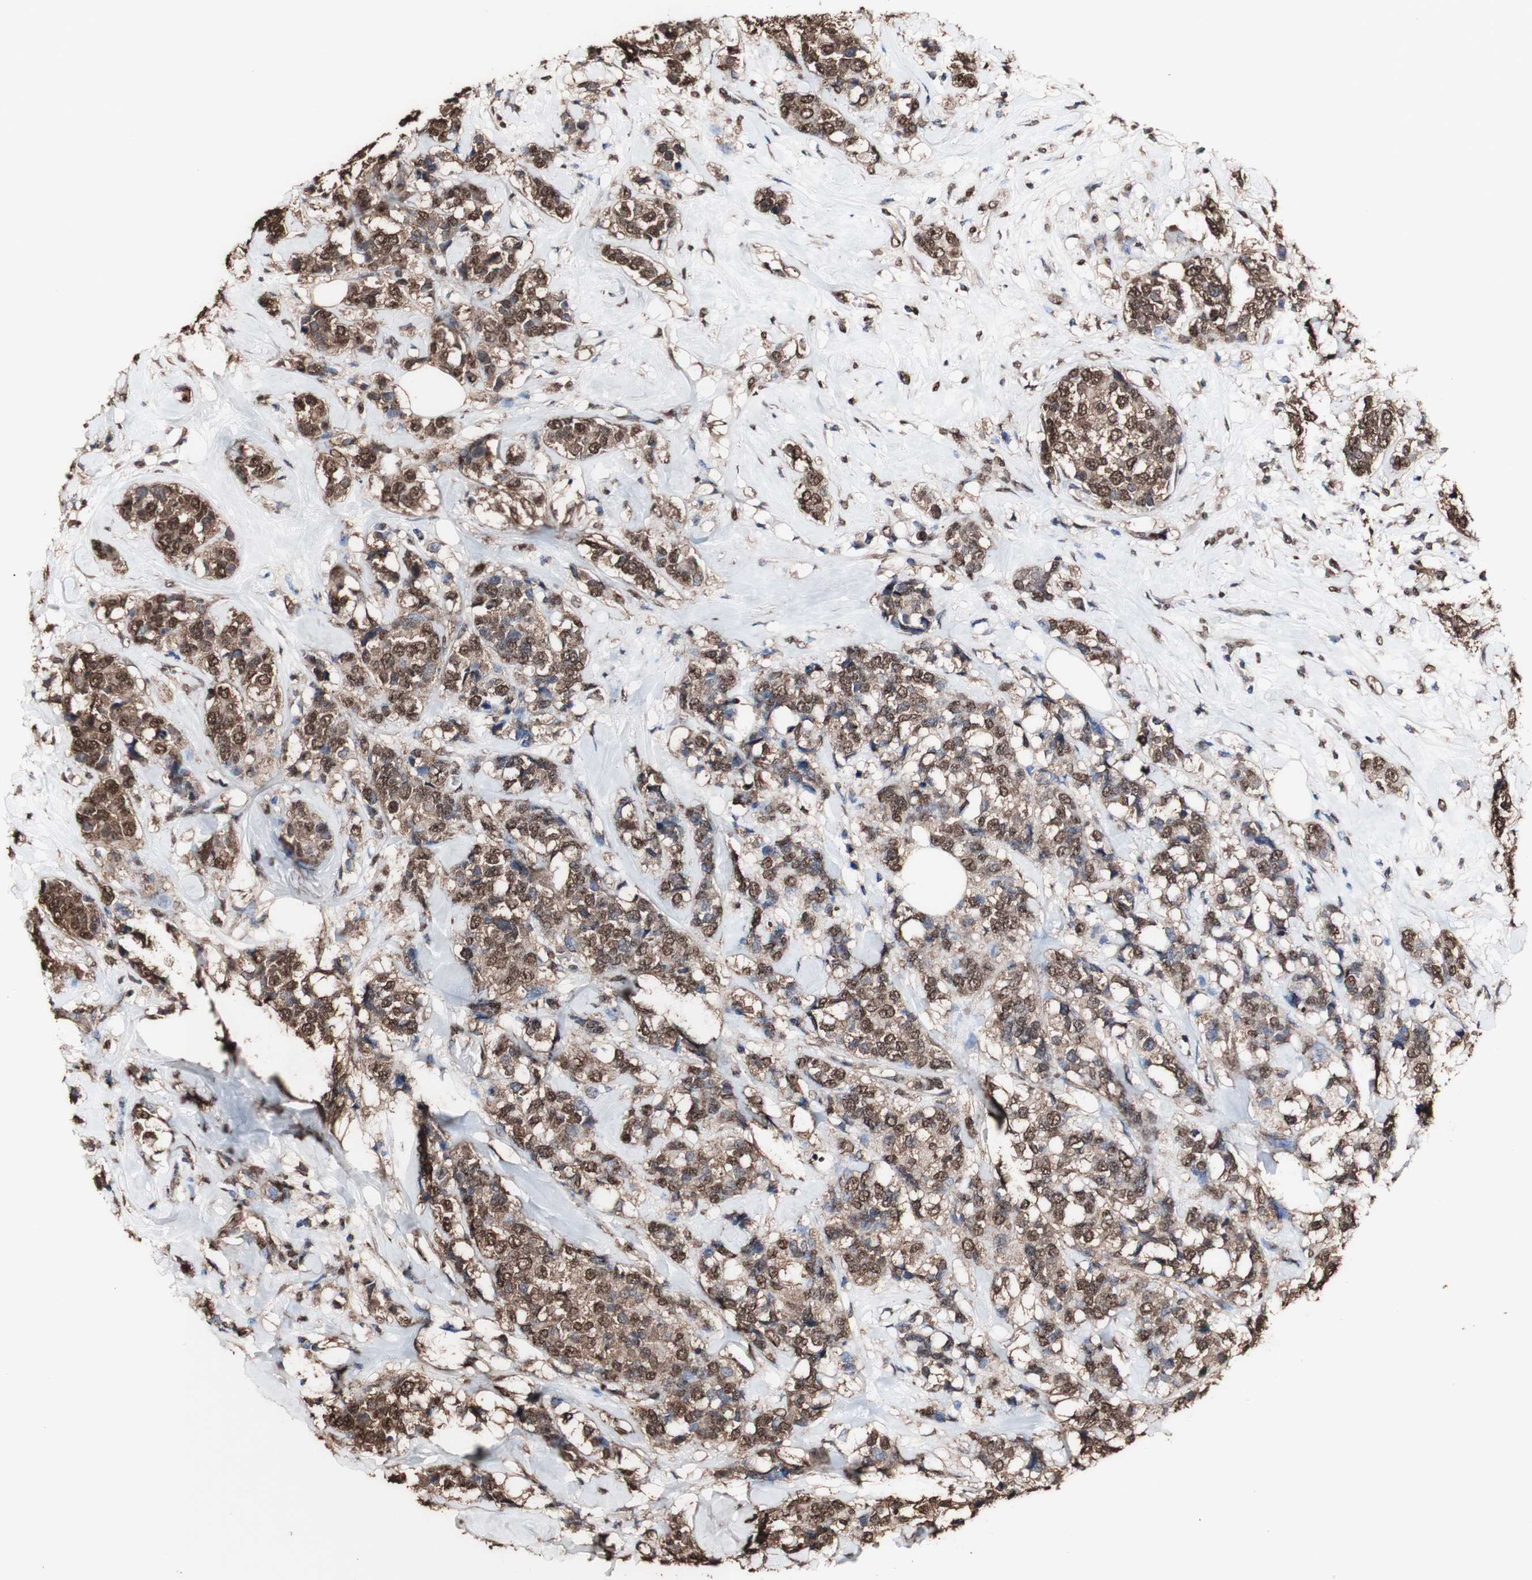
{"staining": {"intensity": "strong", "quantity": ">75%", "location": "cytoplasmic/membranous,nuclear"}, "tissue": "breast cancer", "cell_type": "Tumor cells", "image_type": "cancer", "snomed": [{"axis": "morphology", "description": "Lobular carcinoma"}, {"axis": "topography", "description": "Breast"}], "caption": "The histopathology image reveals immunohistochemical staining of breast cancer (lobular carcinoma). There is strong cytoplasmic/membranous and nuclear positivity is appreciated in approximately >75% of tumor cells. (DAB = brown stain, brightfield microscopy at high magnification).", "gene": "PIDD1", "patient": {"sex": "female", "age": 59}}